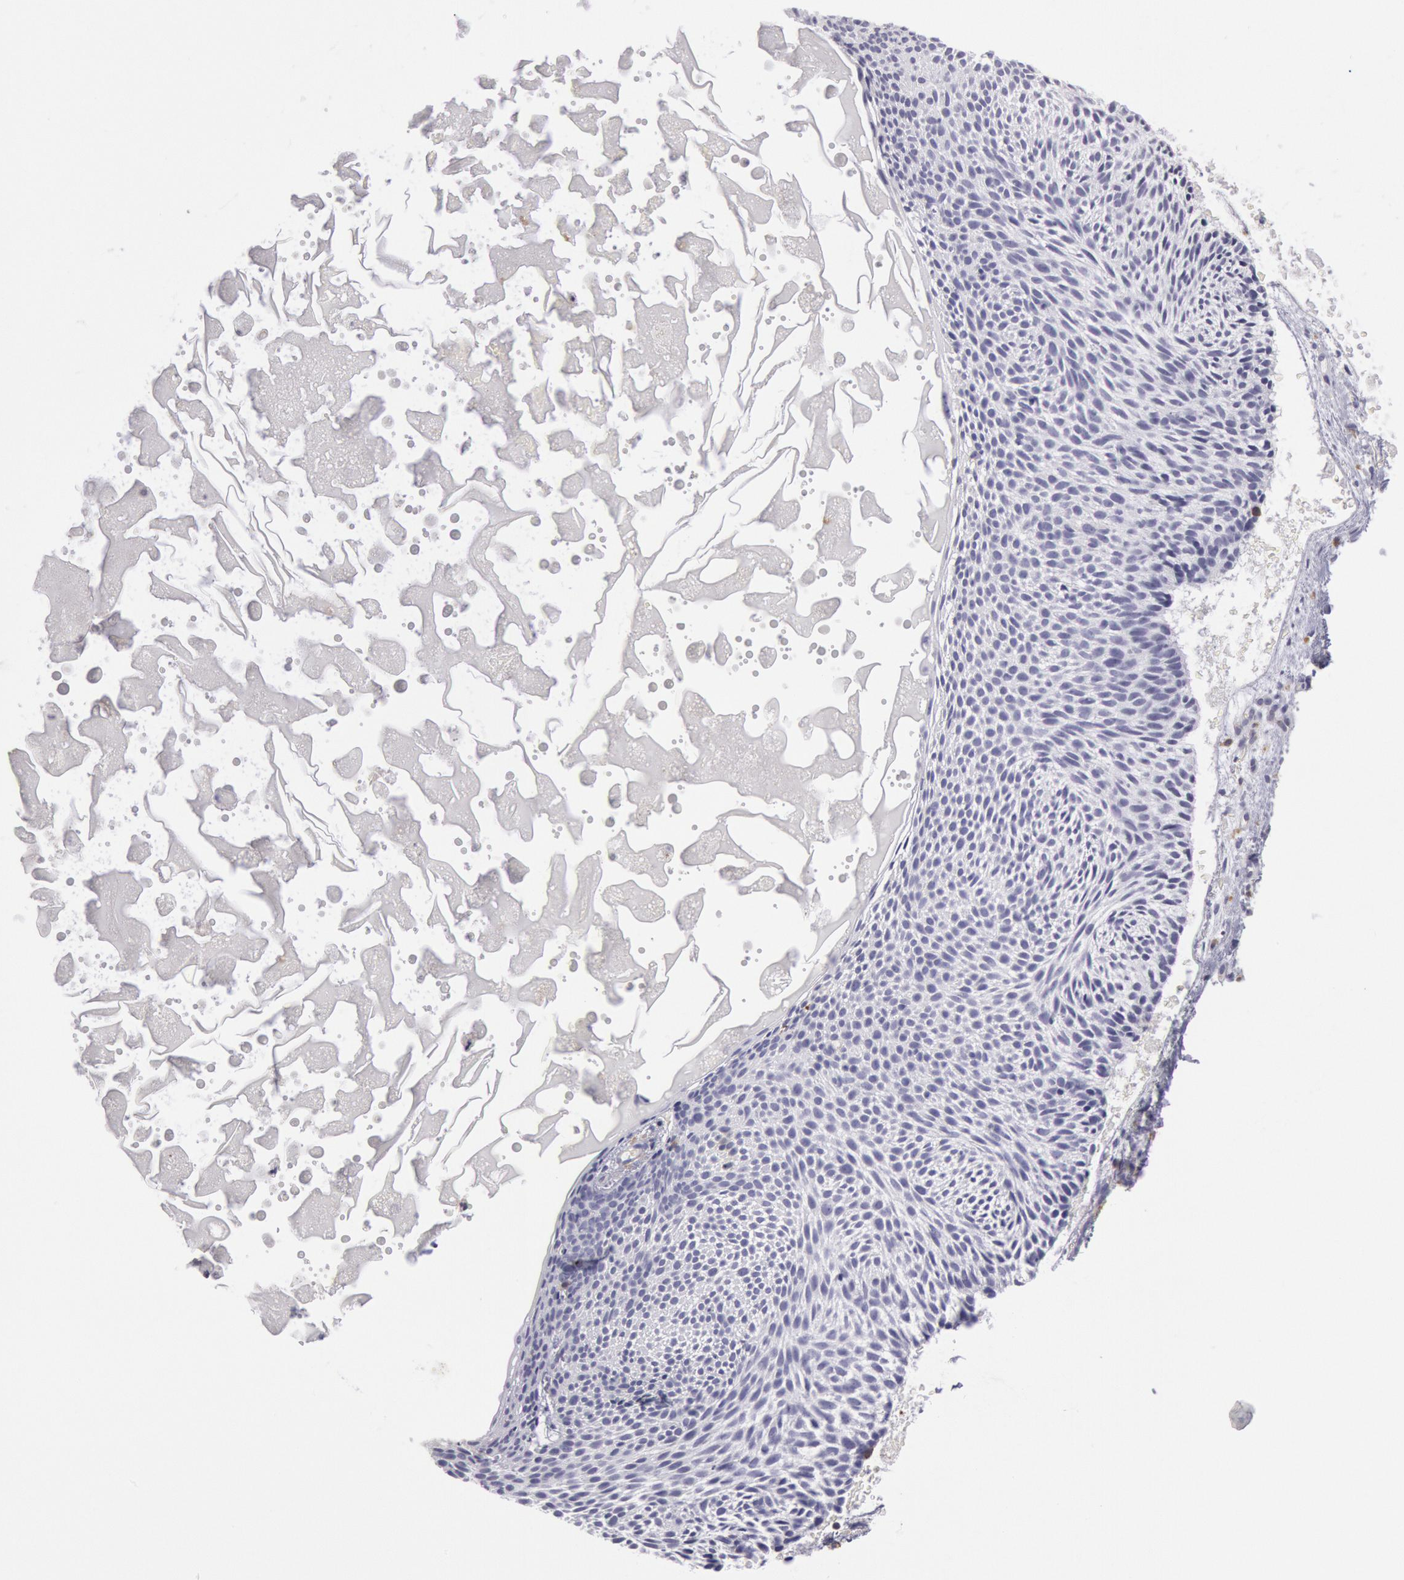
{"staining": {"intensity": "negative", "quantity": "none", "location": "none"}, "tissue": "skin cancer", "cell_type": "Tumor cells", "image_type": "cancer", "snomed": [{"axis": "morphology", "description": "Basal cell carcinoma"}, {"axis": "topography", "description": "Skin"}], "caption": "This is an immunohistochemistry histopathology image of skin cancer. There is no expression in tumor cells.", "gene": "RAB27A", "patient": {"sex": "male", "age": 84}}